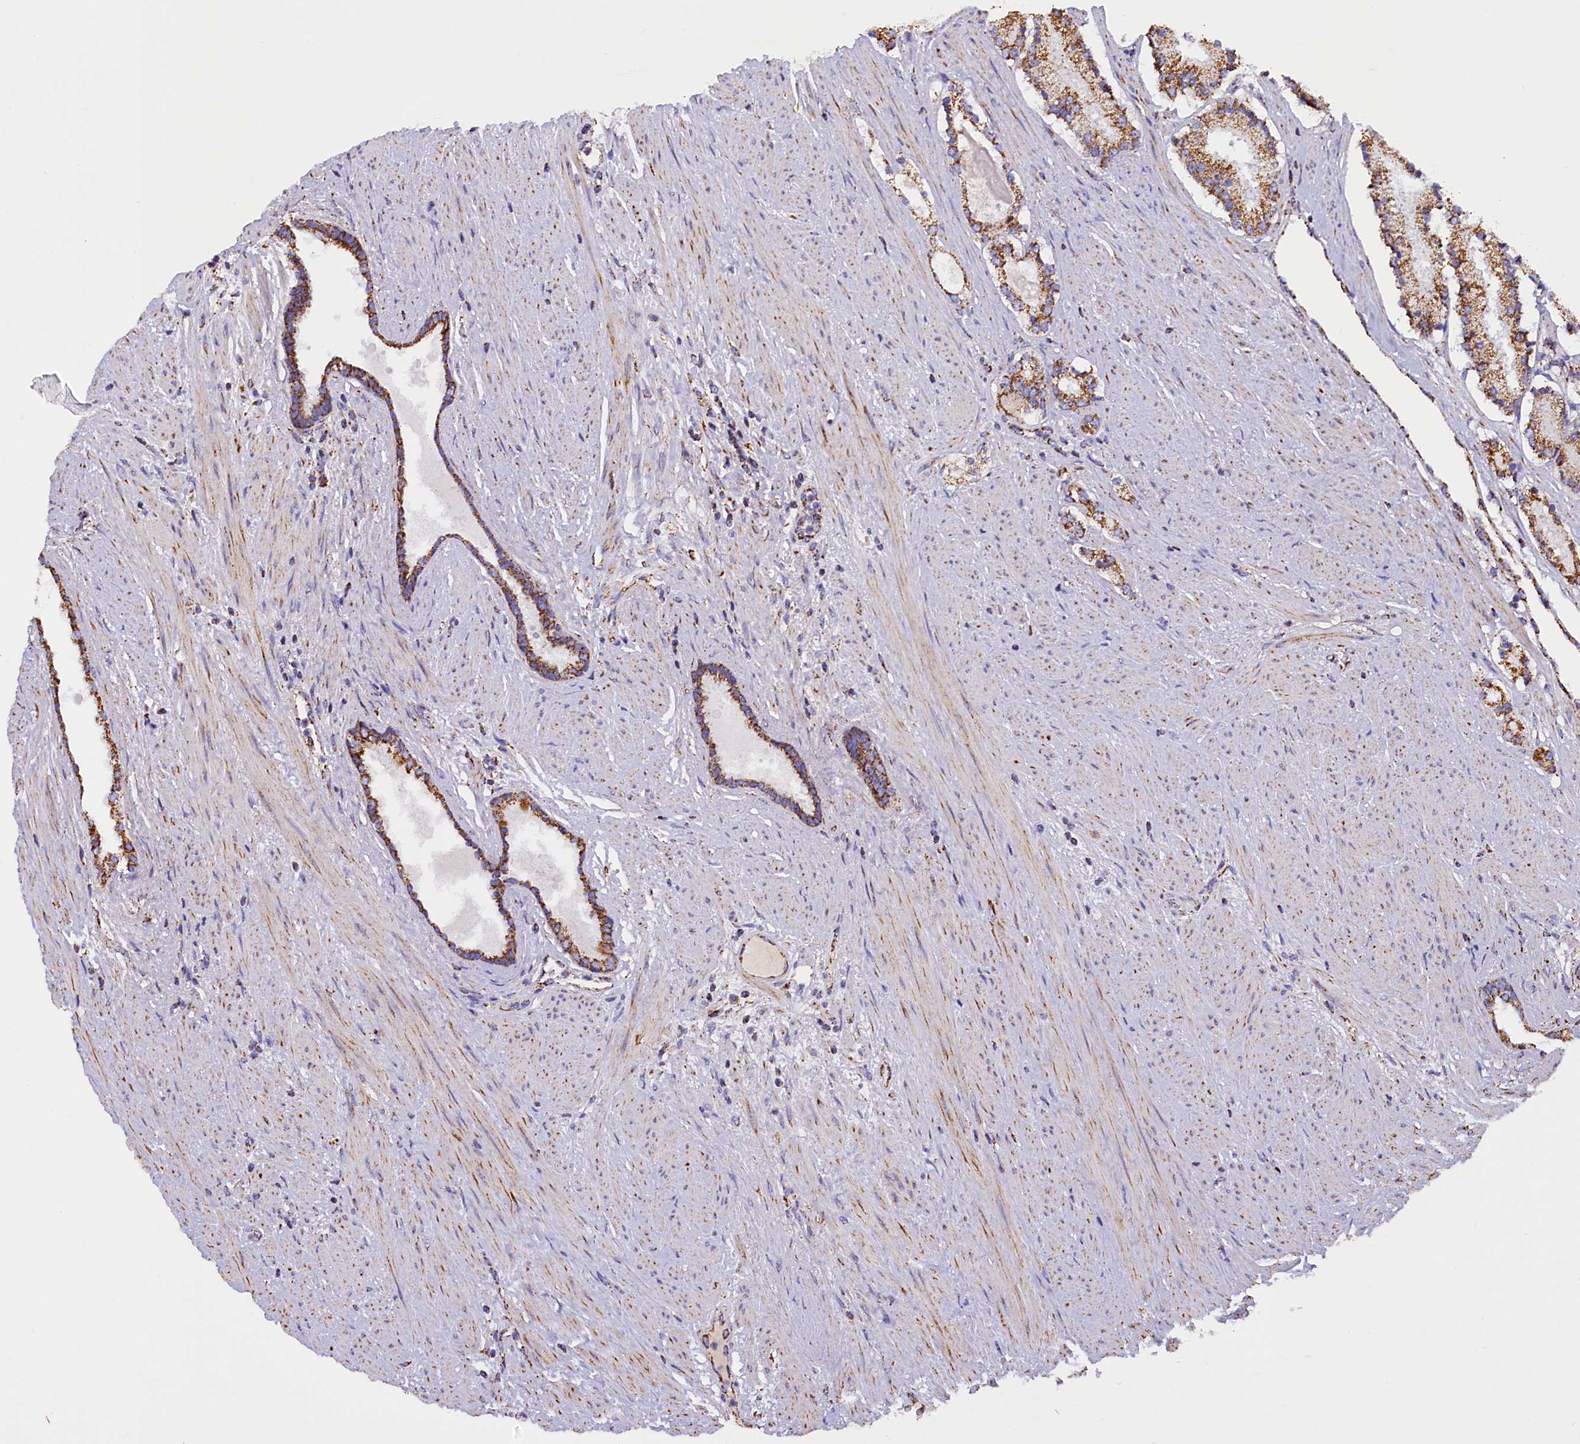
{"staining": {"intensity": "moderate", "quantity": ">75%", "location": "cytoplasmic/membranous"}, "tissue": "prostate cancer", "cell_type": "Tumor cells", "image_type": "cancer", "snomed": [{"axis": "morphology", "description": "Adenocarcinoma, Low grade"}, {"axis": "topography", "description": "Prostate"}], "caption": "Prostate cancer tissue reveals moderate cytoplasmic/membranous staining in approximately >75% of tumor cells (IHC, brightfield microscopy, high magnification).", "gene": "SLC39A3", "patient": {"sex": "male", "age": 59}}